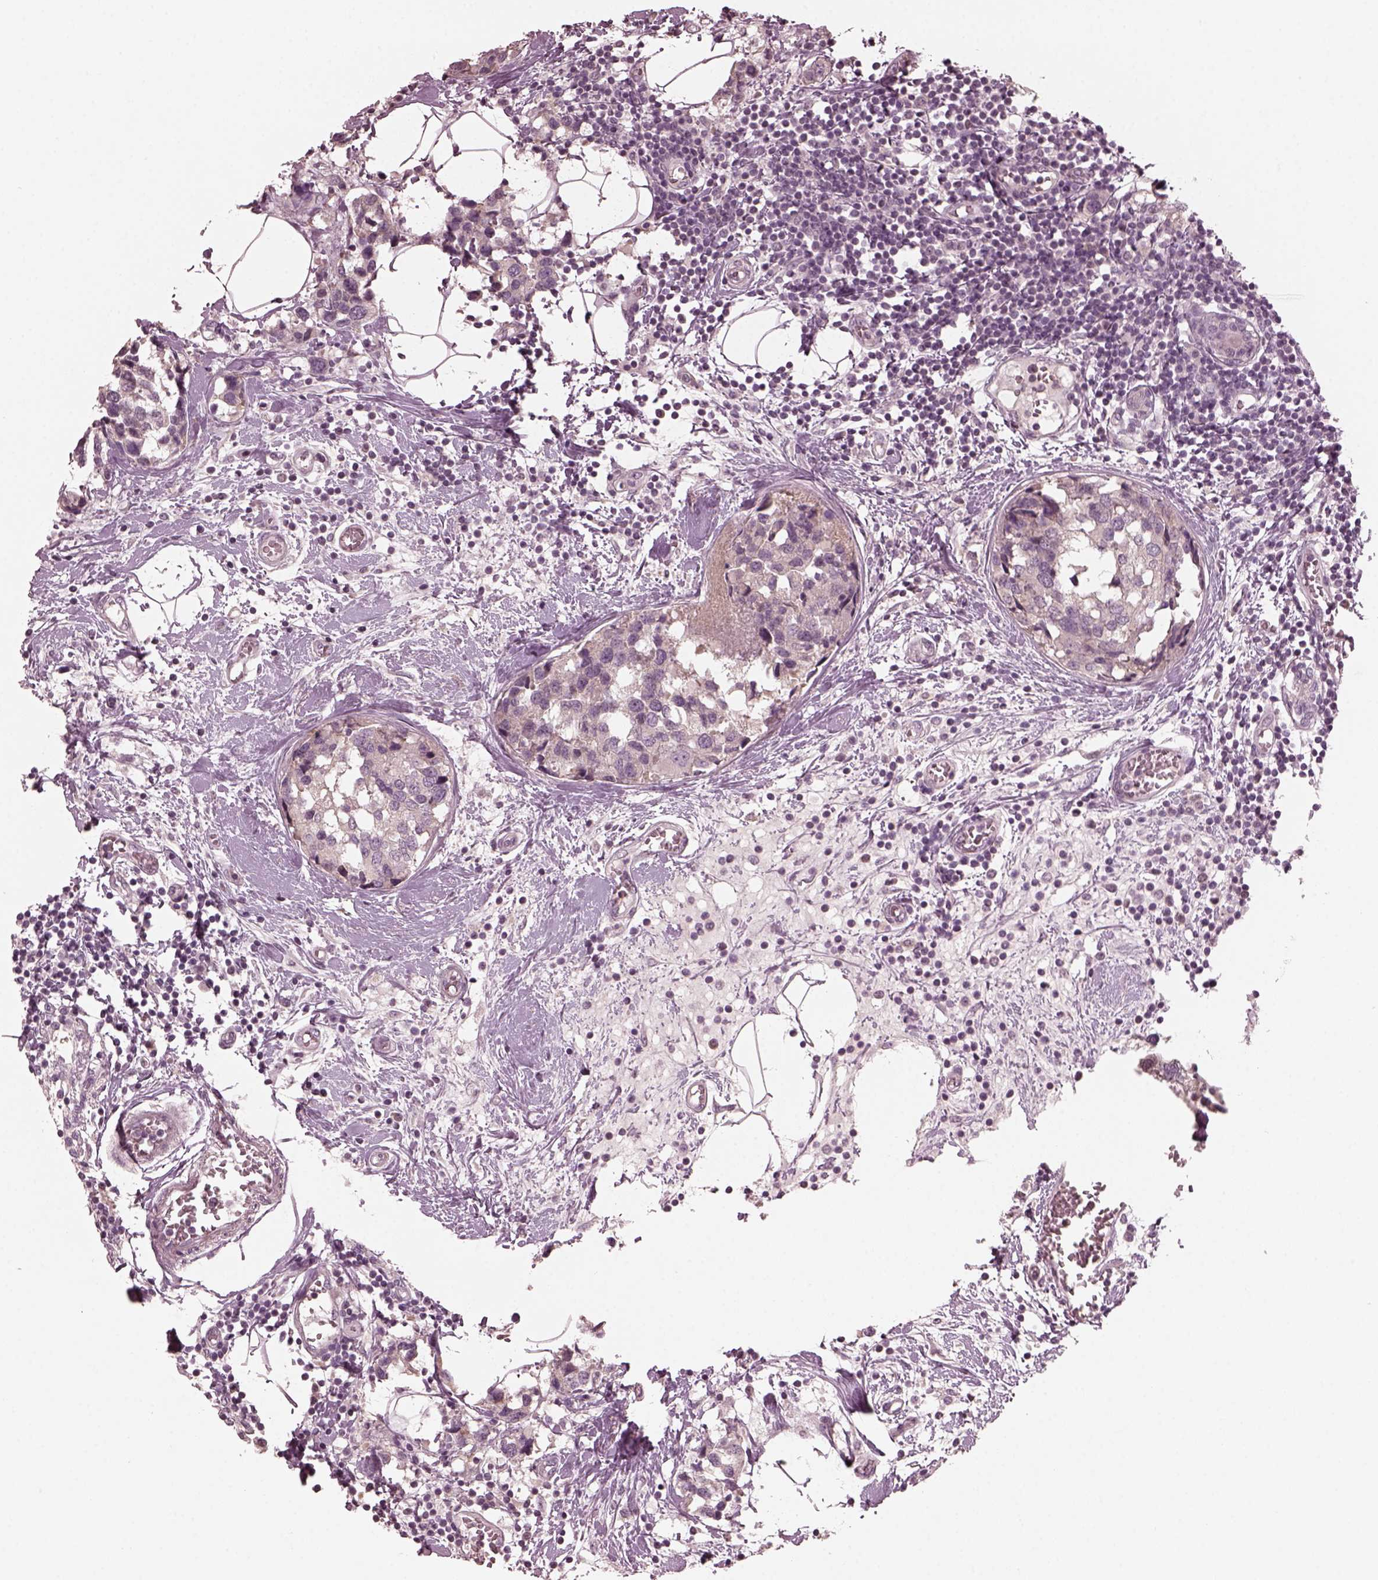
{"staining": {"intensity": "negative", "quantity": "none", "location": "none"}, "tissue": "breast cancer", "cell_type": "Tumor cells", "image_type": "cancer", "snomed": [{"axis": "morphology", "description": "Lobular carcinoma"}, {"axis": "topography", "description": "Breast"}], "caption": "Micrograph shows no protein positivity in tumor cells of breast cancer tissue. Nuclei are stained in blue.", "gene": "RGS7", "patient": {"sex": "female", "age": 59}}